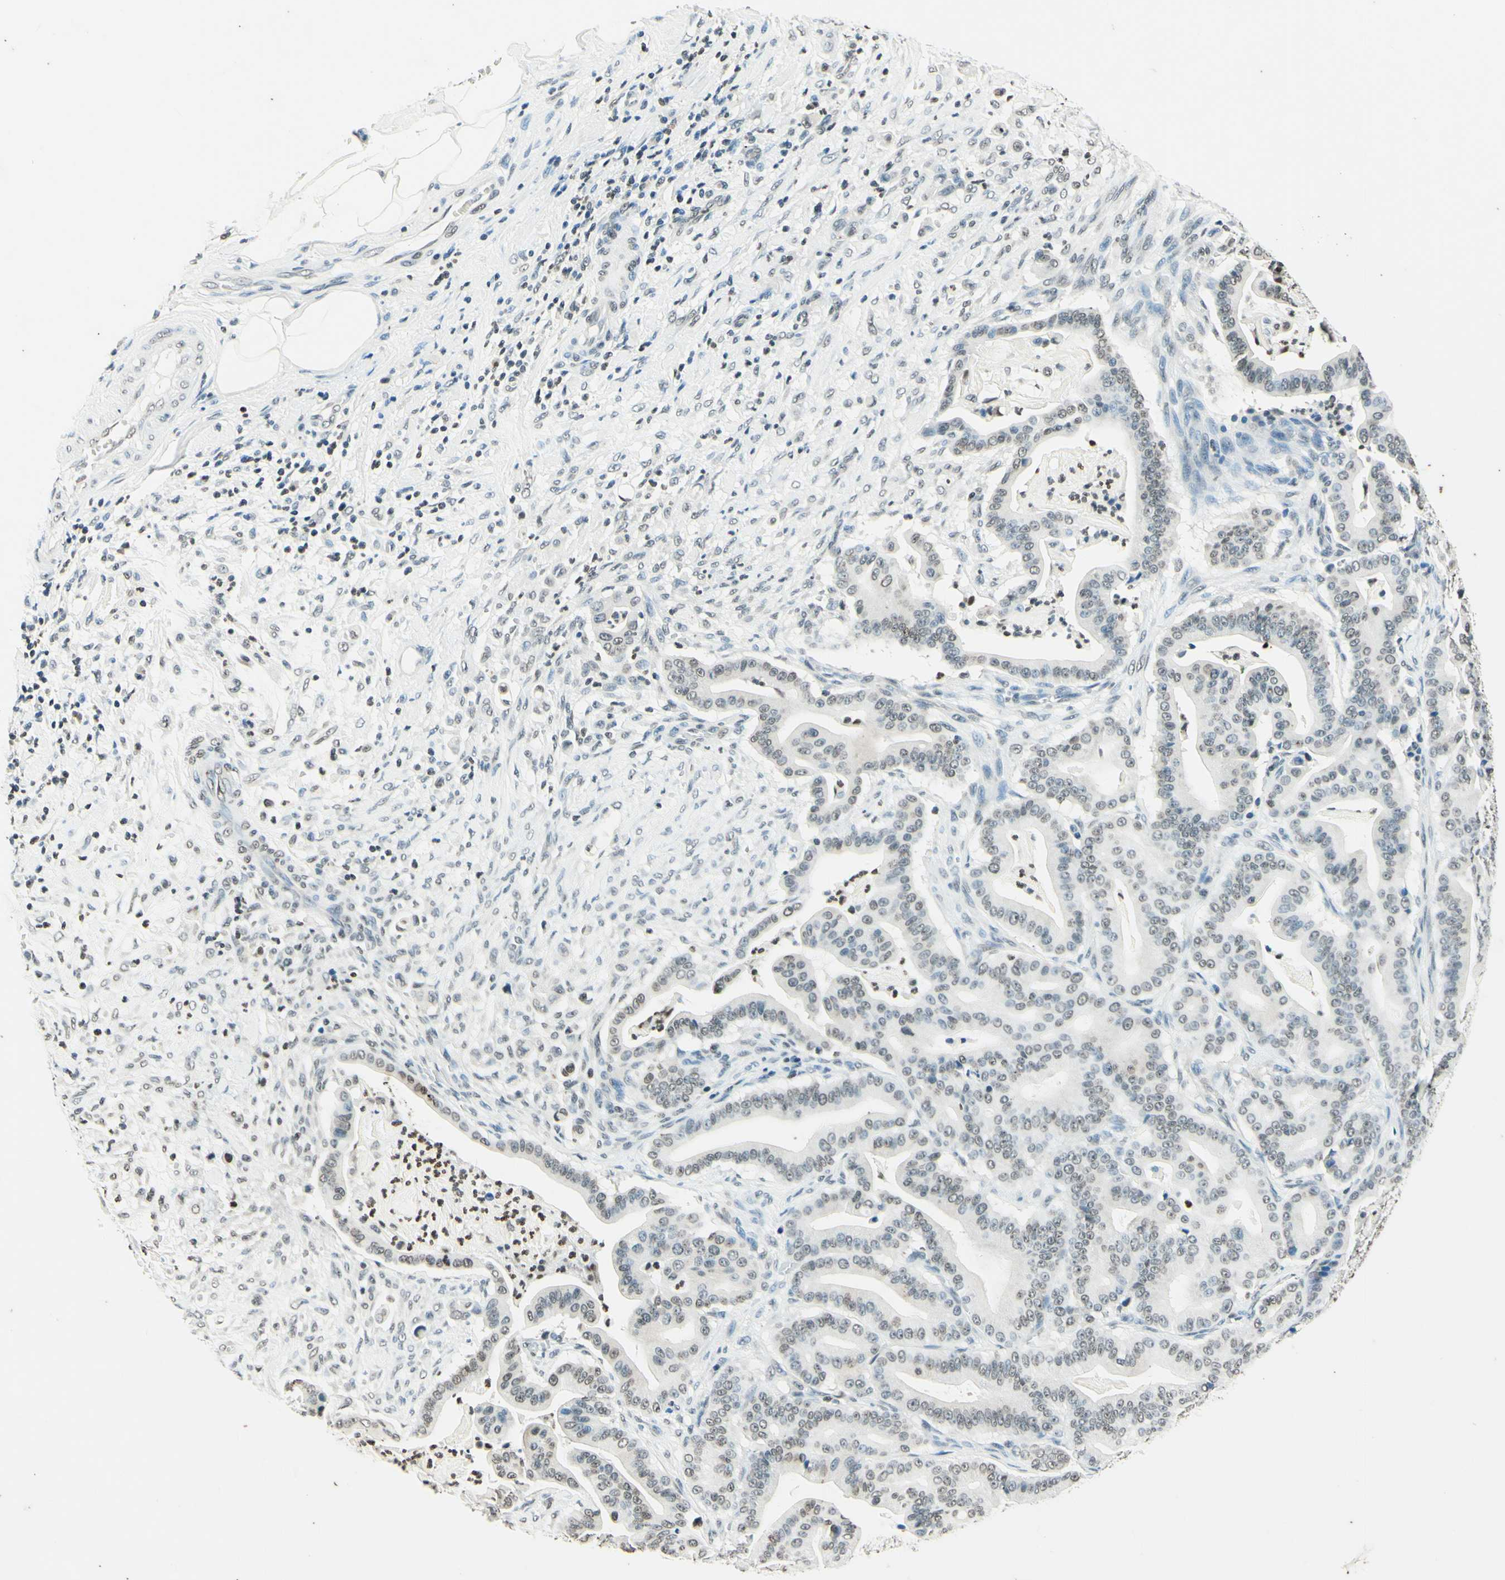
{"staining": {"intensity": "weak", "quantity": "25%-75%", "location": "nuclear"}, "tissue": "pancreatic cancer", "cell_type": "Tumor cells", "image_type": "cancer", "snomed": [{"axis": "morphology", "description": "Adenocarcinoma, NOS"}, {"axis": "topography", "description": "Pancreas"}], "caption": "This is an image of immunohistochemistry staining of pancreatic cancer, which shows weak staining in the nuclear of tumor cells.", "gene": "MSH2", "patient": {"sex": "male", "age": 63}}